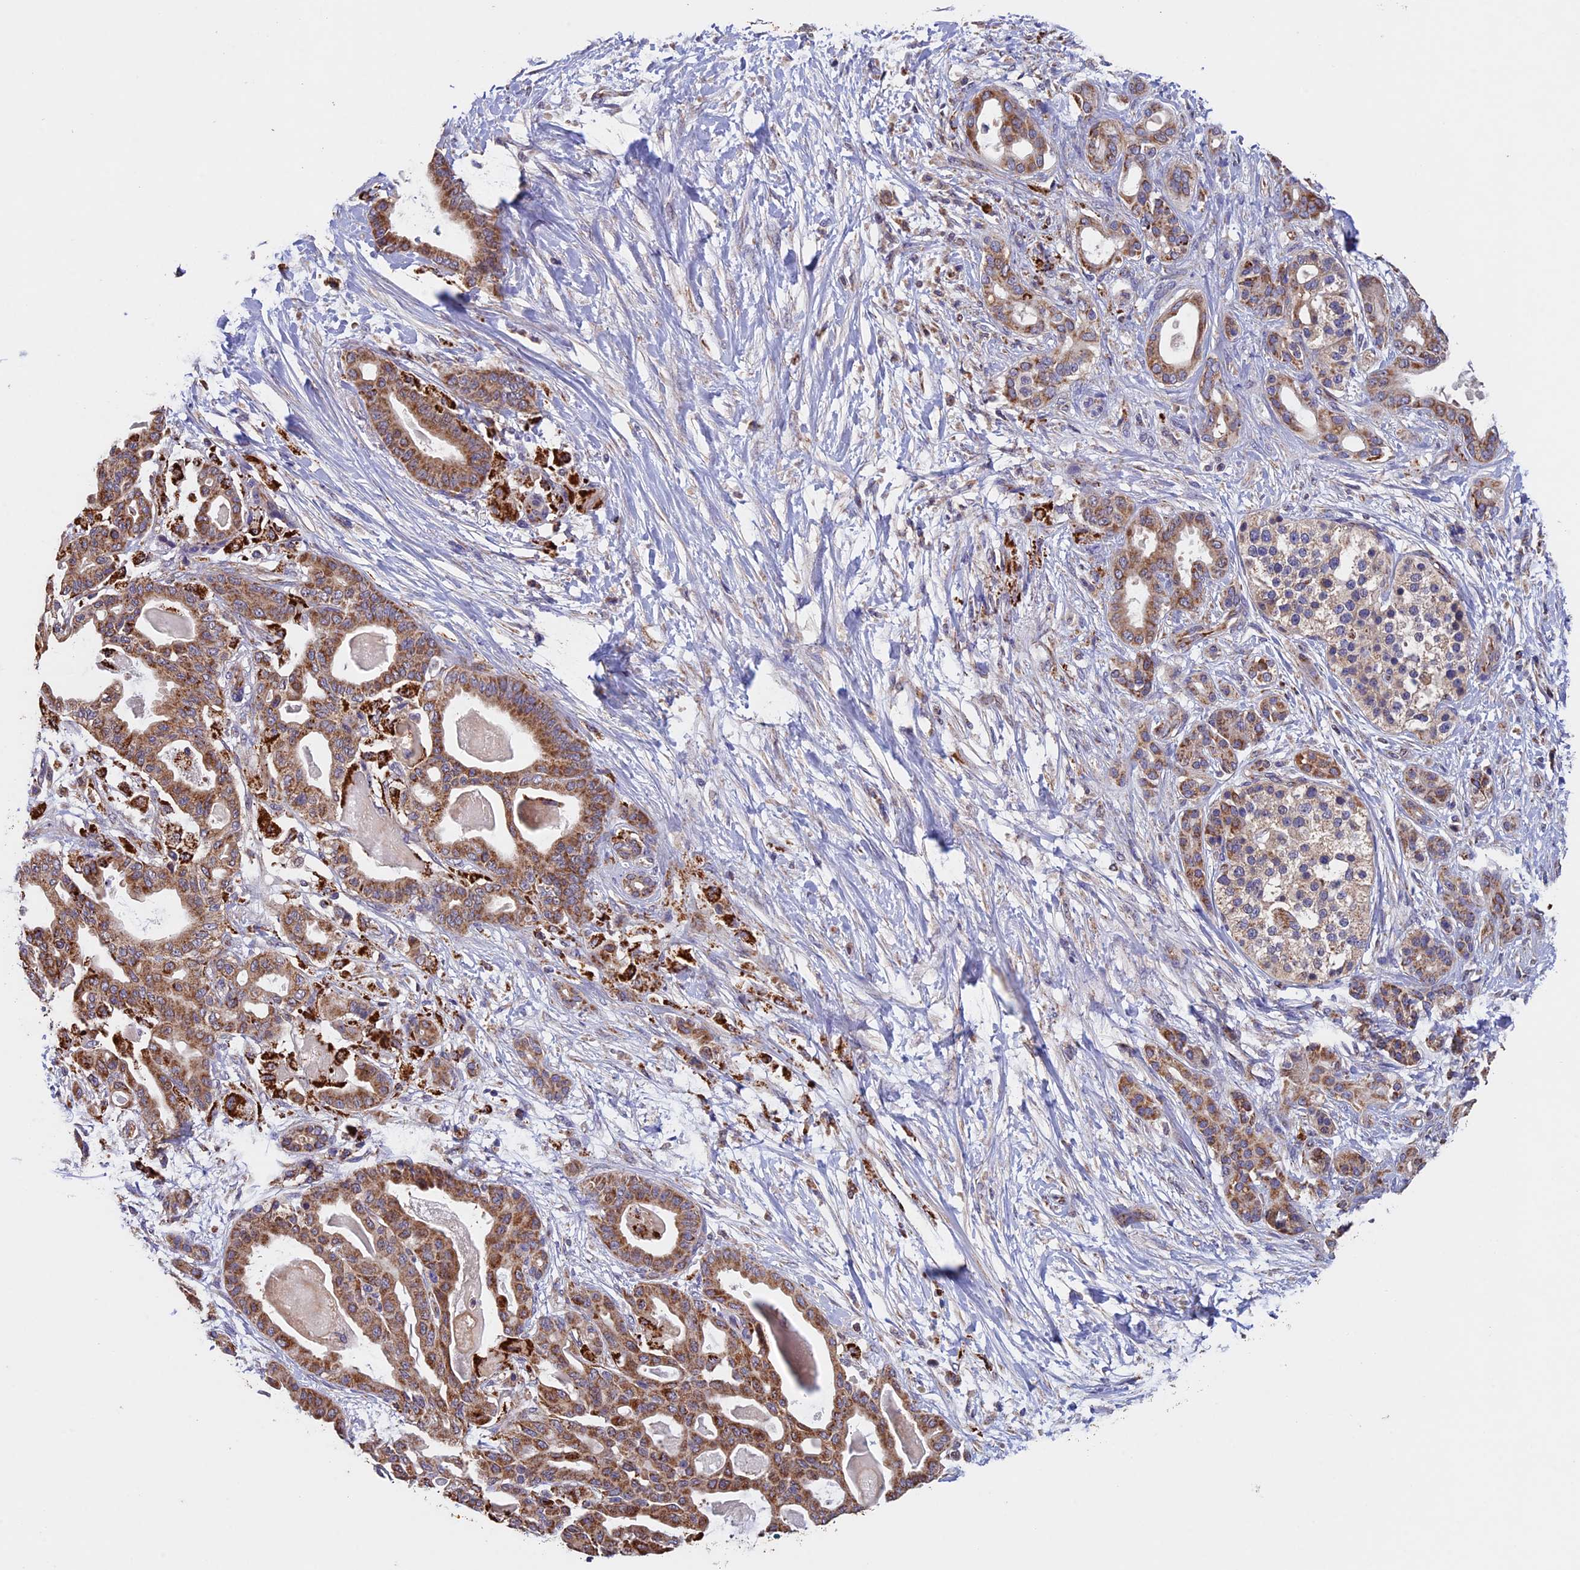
{"staining": {"intensity": "moderate", "quantity": ">75%", "location": "cytoplasmic/membranous"}, "tissue": "pancreatic cancer", "cell_type": "Tumor cells", "image_type": "cancer", "snomed": [{"axis": "morphology", "description": "Adenocarcinoma, NOS"}, {"axis": "topography", "description": "Pancreas"}], "caption": "A medium amount of moderate cytoplasmic/membranous expression is seen in about >75% of tumor cells in adenocarcinoma (pancreatic) tissue.", "gene": "RNF17", "patient": {"sex": "male", "age": 63}}